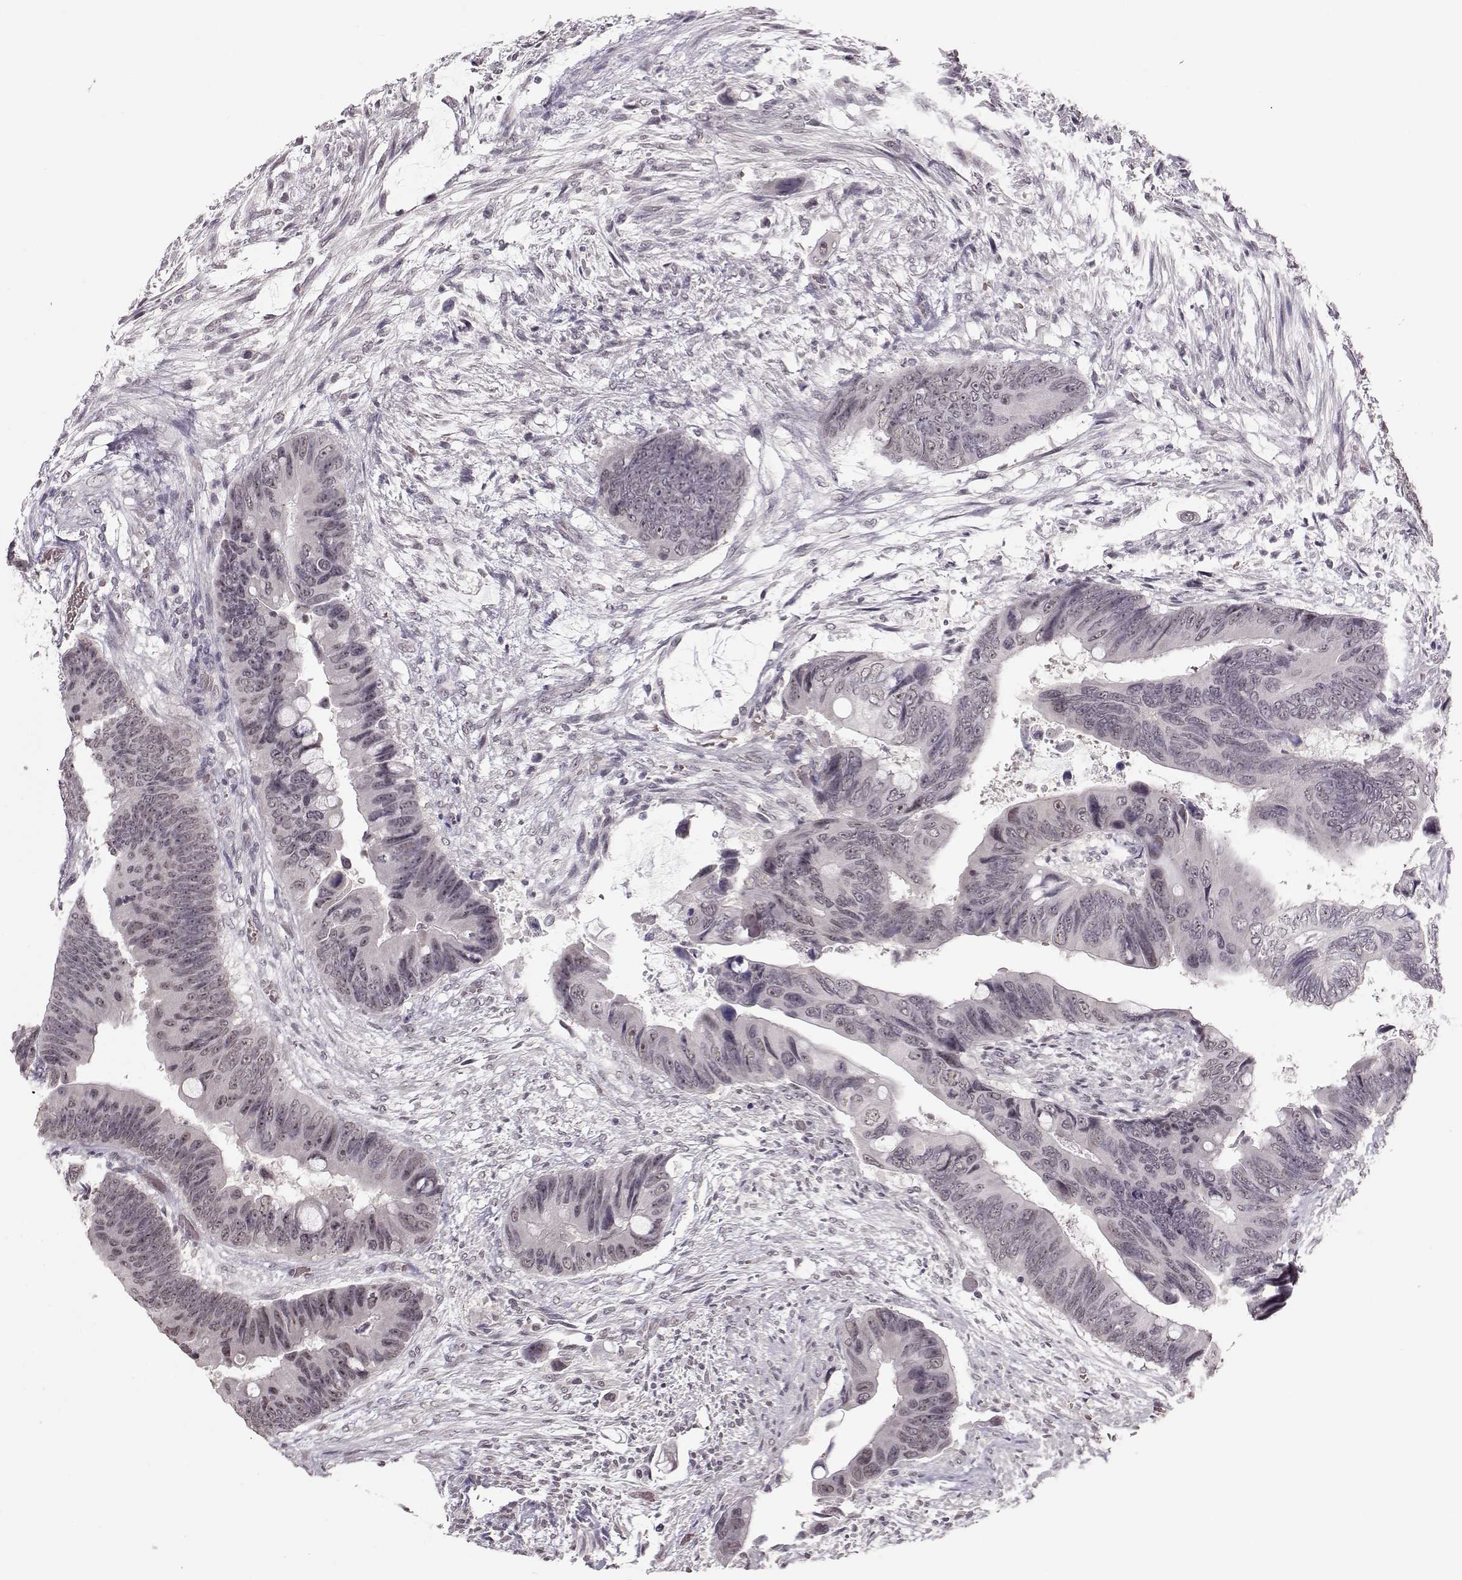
{"staining": {"intensity": "weak", "quantity": "<25%", "location": "nuclear"}, "tissue": "colorectal cancer", "cell_type": "Tumor cells", "image_type": "cancer", "snomed": [{"axis": "morphology", "description": "Adenocarcinoma, NOS"}, {"axis": "topography", "description": "Rectum"}], "caption": "A high-resolution image shows IHC staining of colorectal cancer, which demonstrates no significant expression in tumor cells.", "gene": "PCP4", "patient": {"sex": "male", "age": 63}}